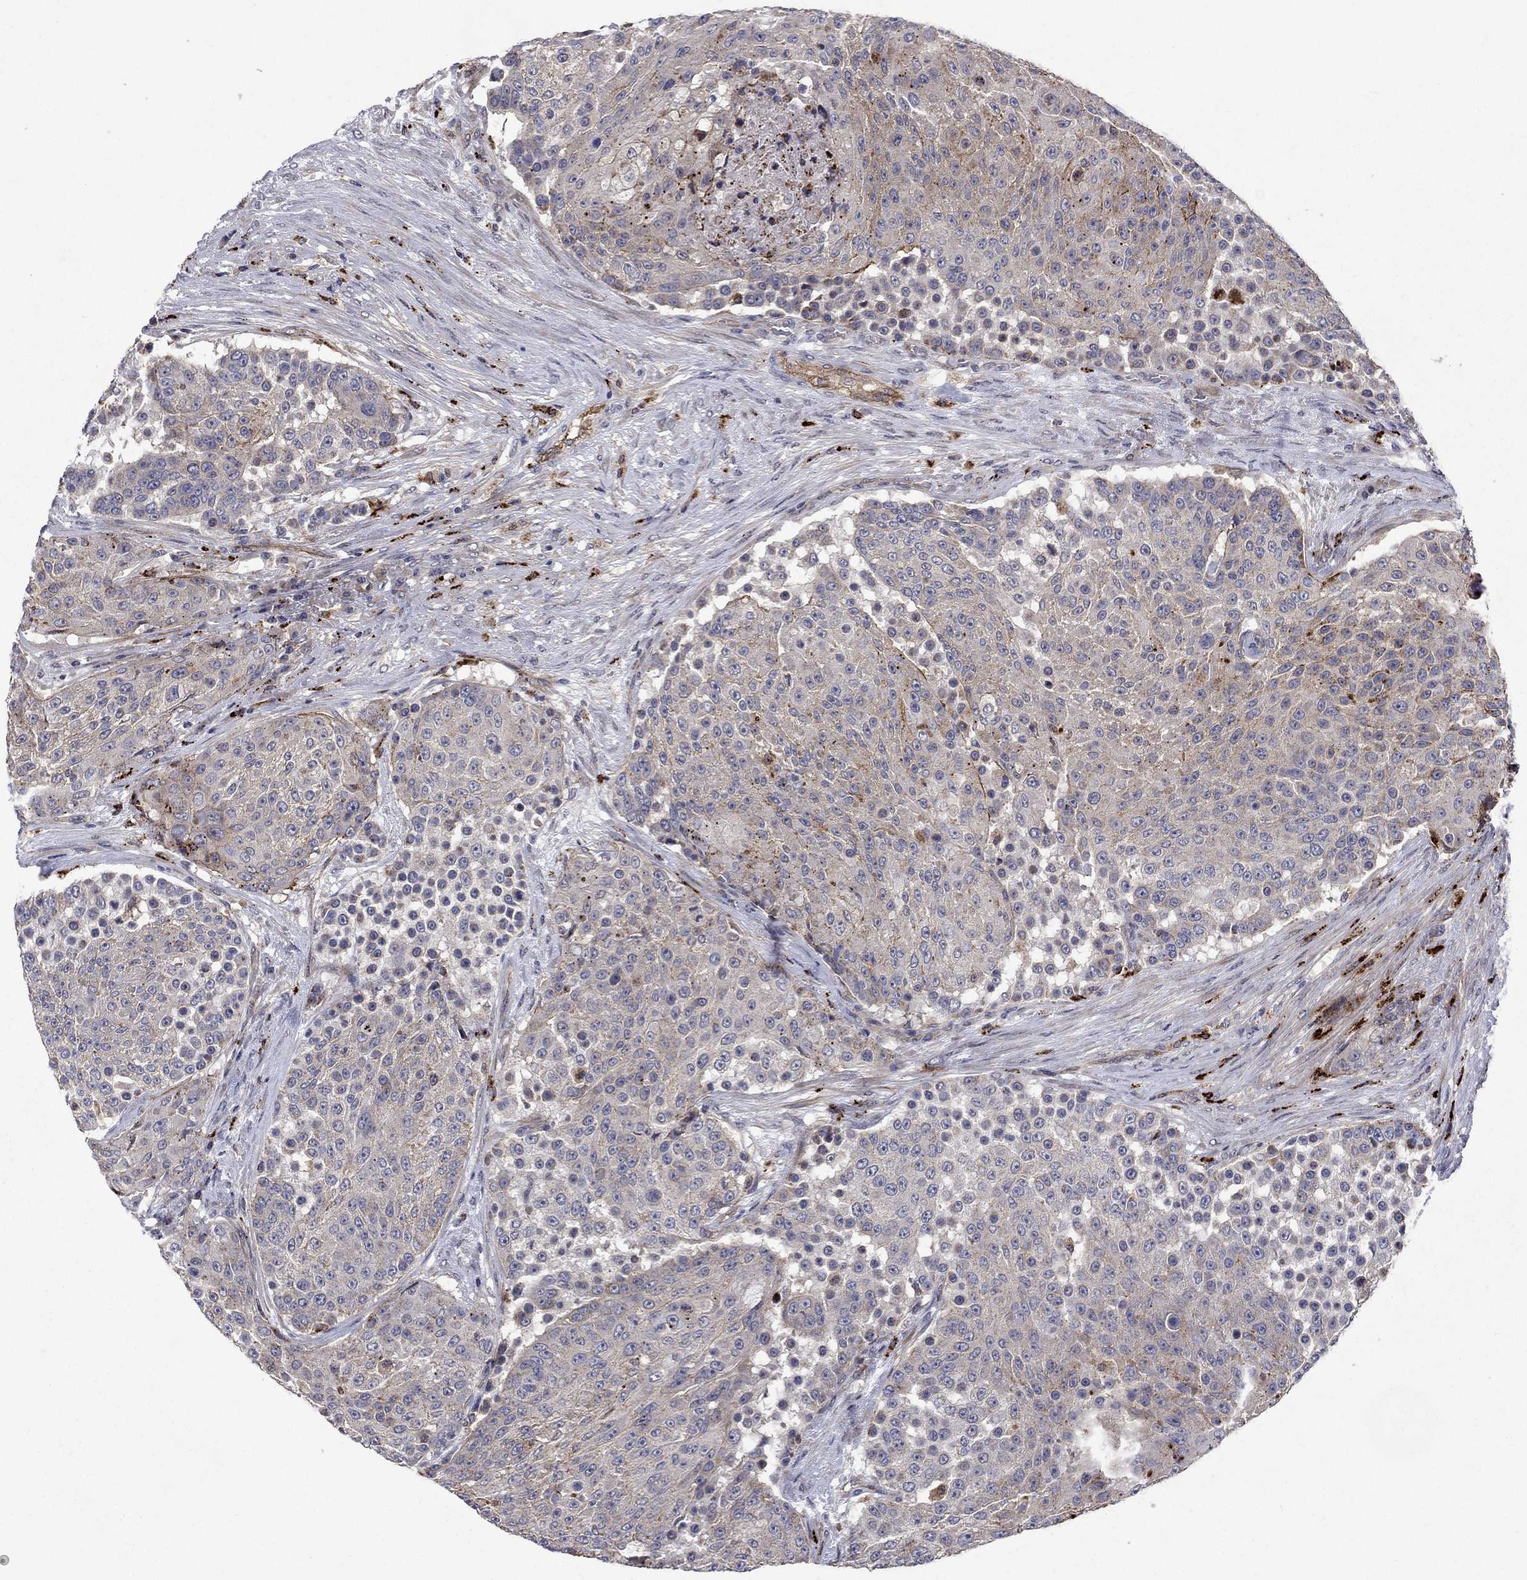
{"staining": {"intensity": "moderate", "quantity": "<25%", "location": "cytoplasmic/membranous"}, "tissue": "urothelial cancer", "cell_type": "Tumor cells", "image_type": "cancer", "snomed": [{"axis": "morphology", "description": "Urothelial carcinoma, High grade"}, {"axis": "topography", "description": "Urinary bladder"}], "caption": "This is an image of immunohistochemistry (IHC) staining of urothelial cancer, which shows moderate positivity in the cytoplasmic/membranous of tumor cells.", "gene": "SLC7A1", "patient": {"sex": "female", "age": 63}}